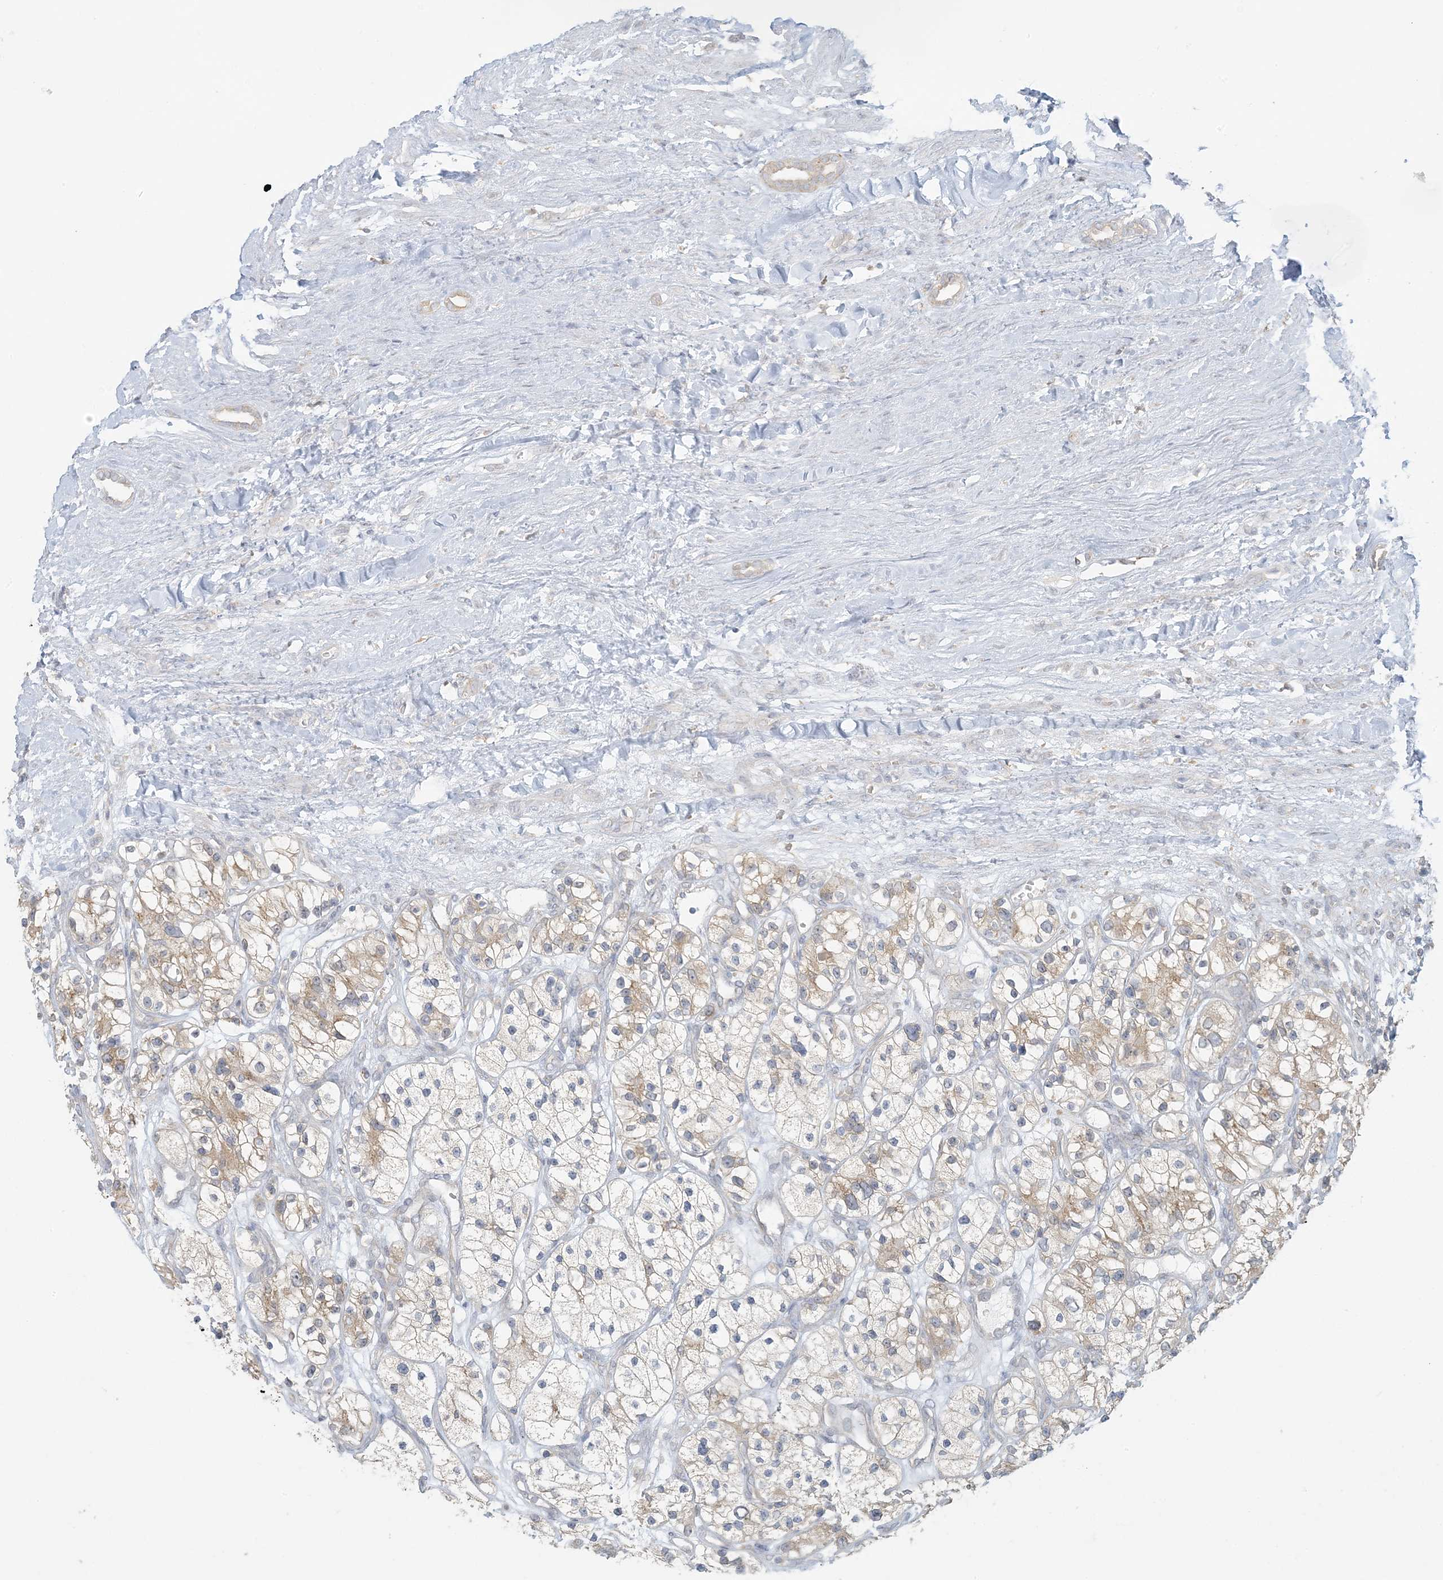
{"staining": {"intensity": "weak", "quantity": "25%-75%", "location": "cytoplasmic/membranous"}, "tissue": "renal cancer", "cell_type": "Tumor cells", "image_type": "cancer", "snomed": [{"axis": "morphology", "description": "Adenocarcinoma, NOS"}, {"axis": "topography", "description": "Kidney"}], "caption": "Immunohistochemical staining of renal cancer shows weak cytoplasmic/membranous protein staining in approximately 25%-75% of tumor cells.", "gene": "EEFSEC", "patient": {"sex": "female", "age": 57}}